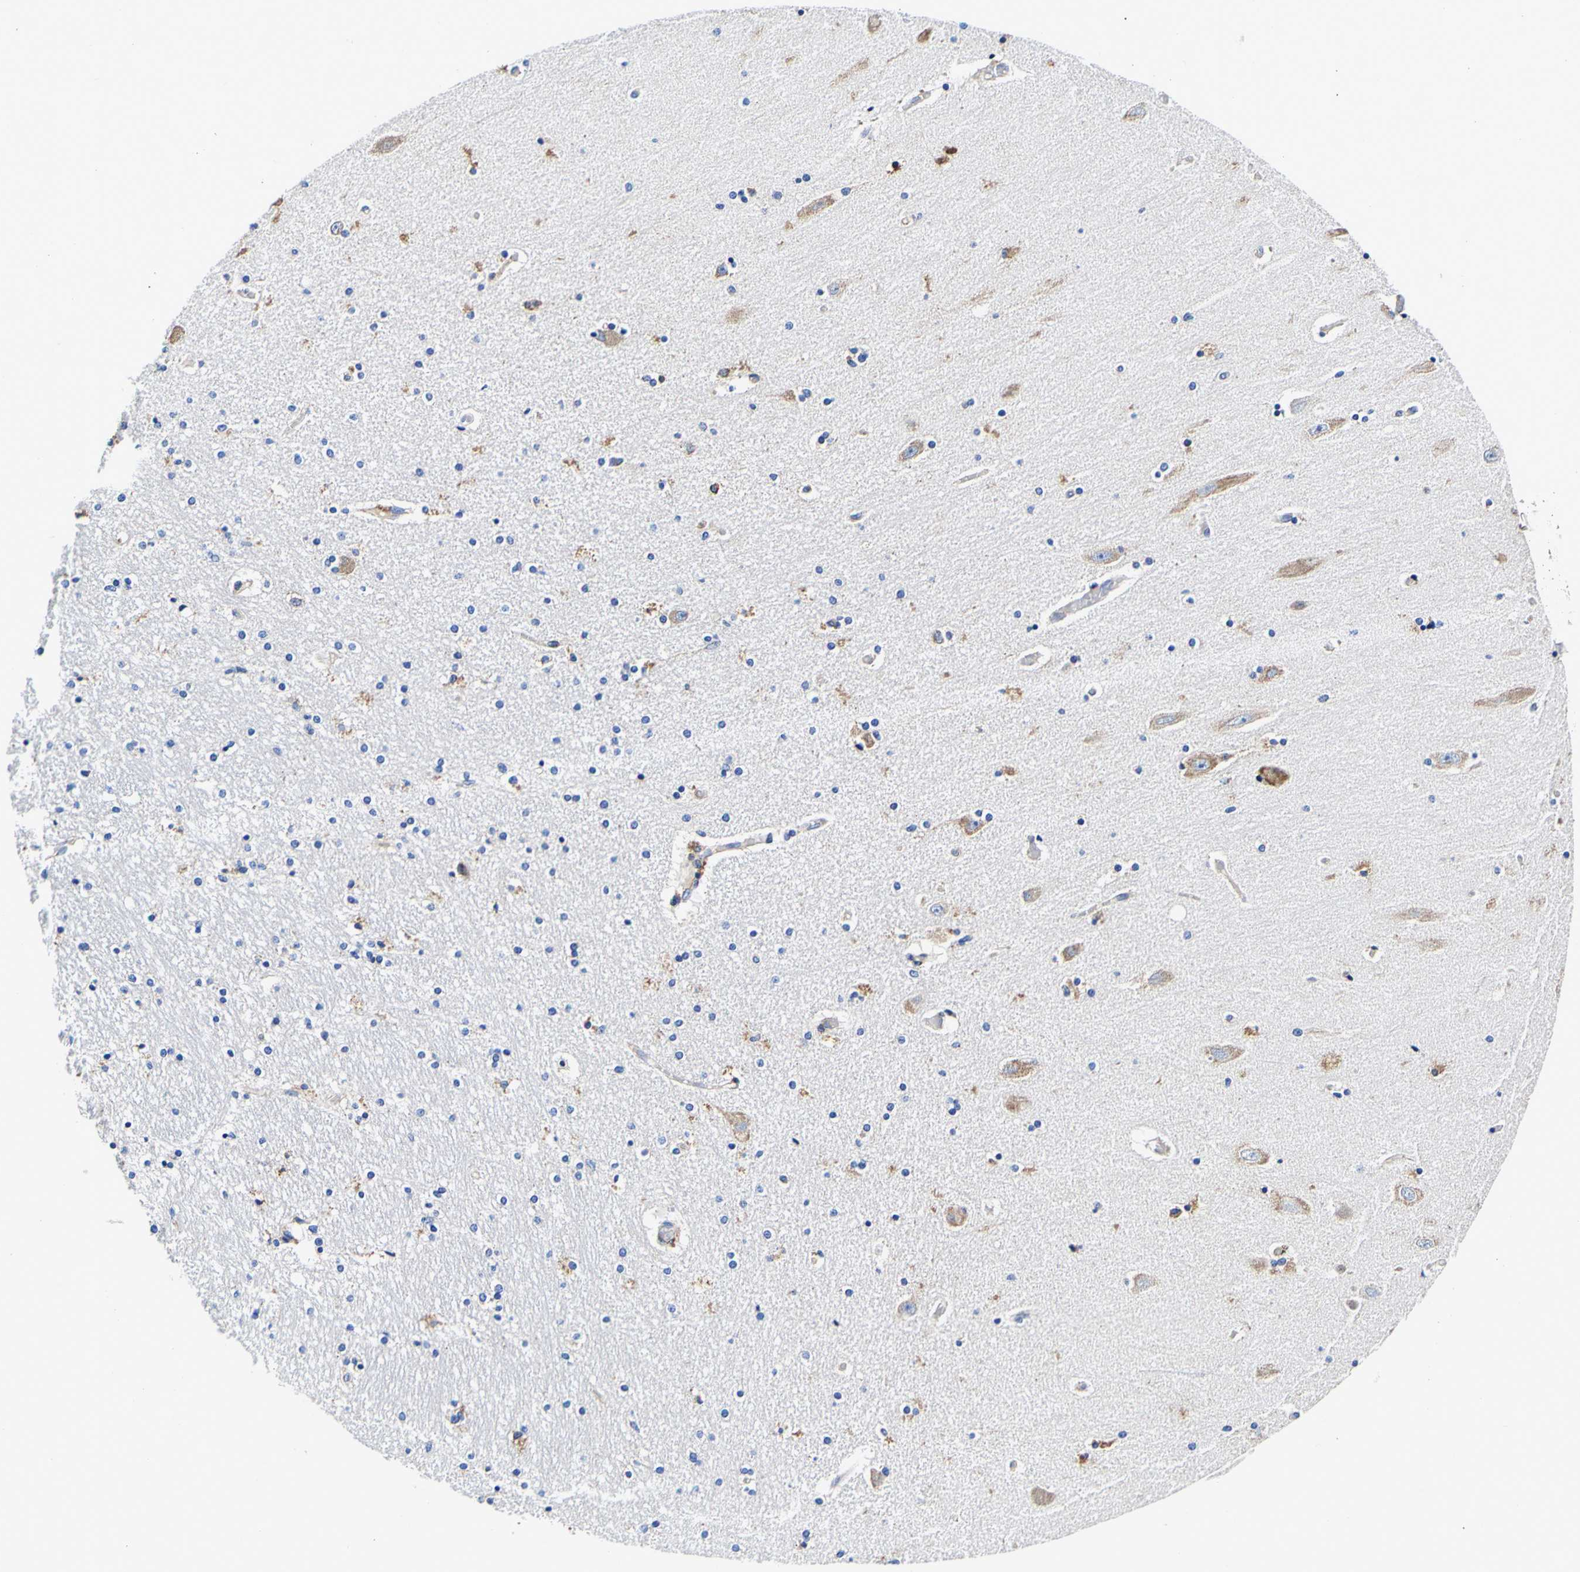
{"staining": {"intensity": "negative", "quantity": "none", "location": "none"}, "tissue": "hippocampus", "cell_type": "Glial cells", "image_type": "normal", "snomed": [{"axis": "morphology", "description": "Normal tissue, NOS"}, {"axis": "topography", "description": "Hippocampus"}], "caption": "Hippocampus was stained to show a protein in brown. There is no significant positivity in glial cells. (DAB immunohistochemistry with hematoxylin counter stain).", "gene": "P4HB", "patient": {"sex": "female", "age": 54}}